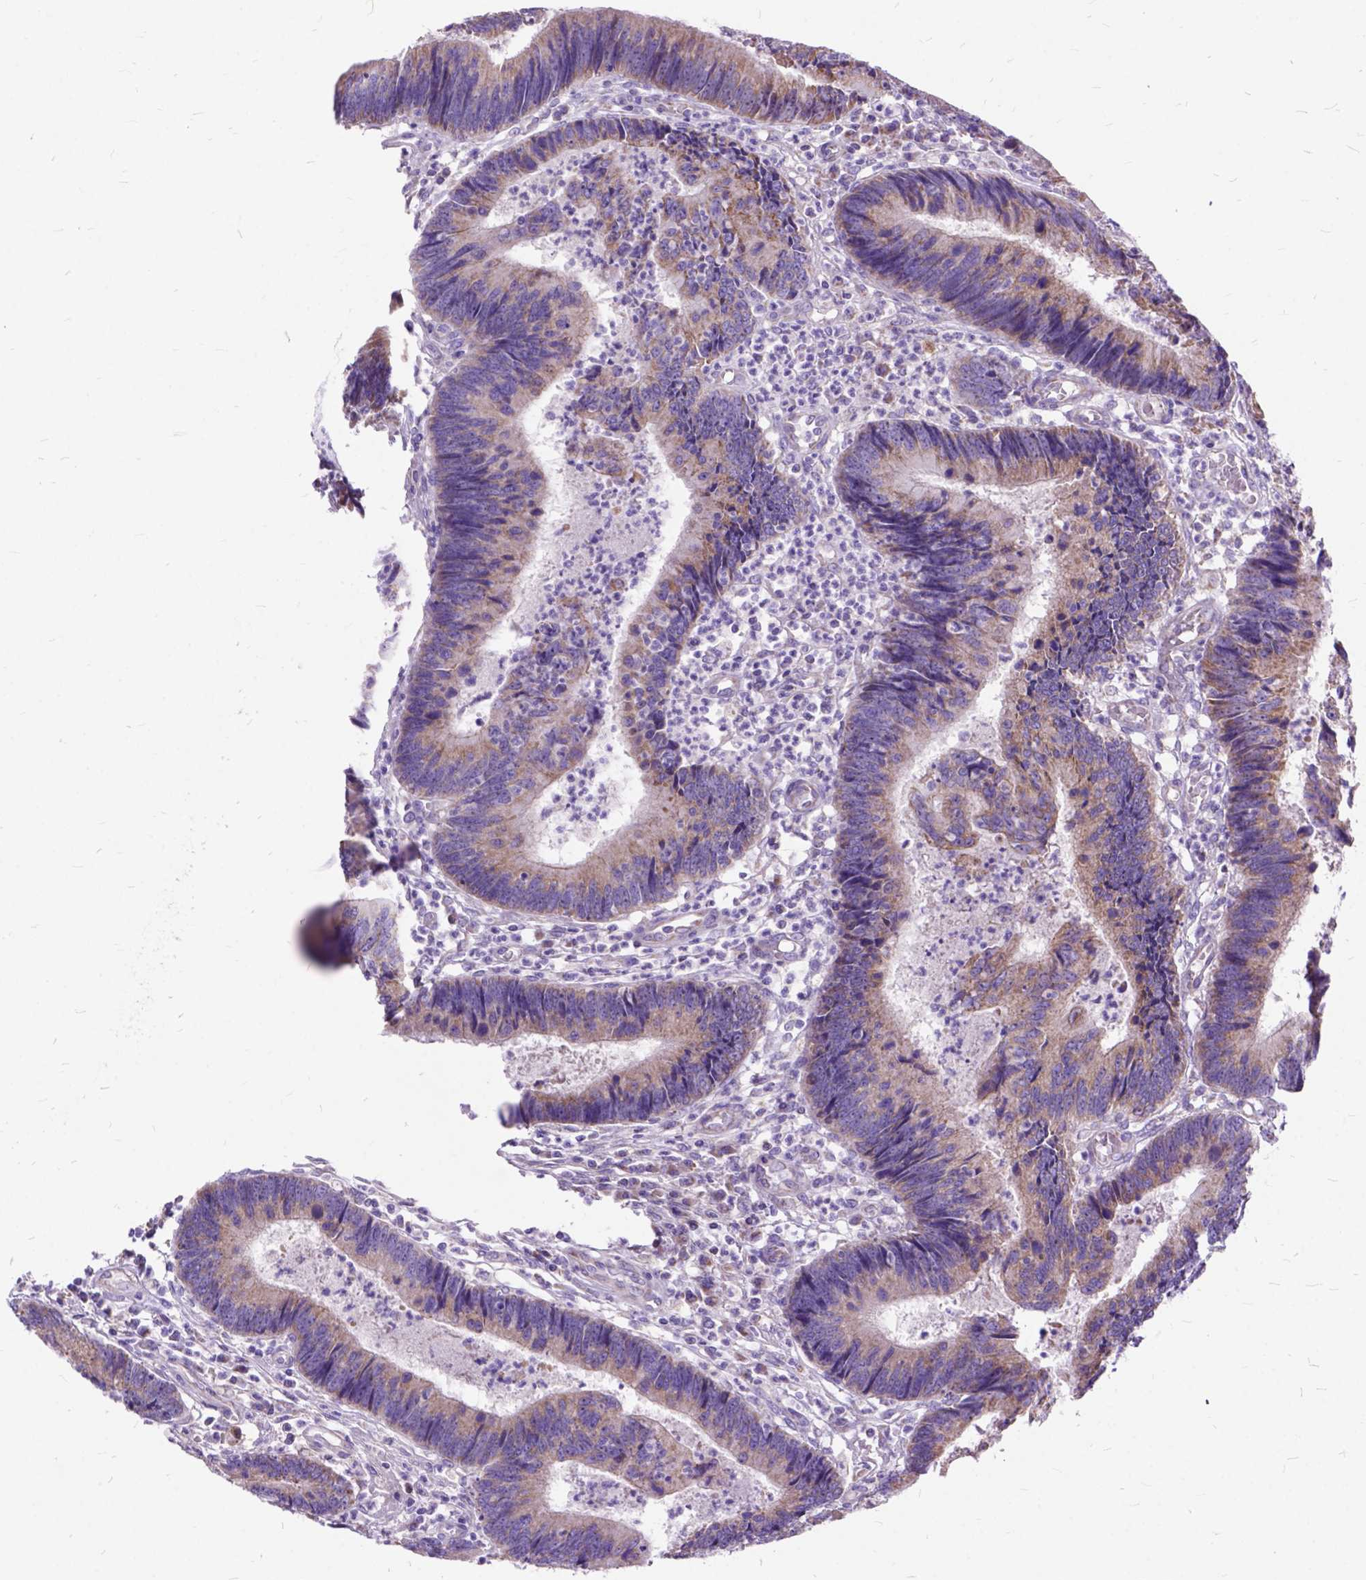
{"staining": {"intensity": "moderate", "quantity": ">75%", "location": "cytoplasmic/membranous"}, "tissue": "colorectal cancer", "cell_type": "Tumor cells", "image_type": "cancer", "snomed": [{"axis": "morphology", "description": "Adenocarcinoma, NOS"}, {"axis": "topography", "description": "Colon"}], "caption": "There is medium levels of moderate cytoplasmic/membranous staining in tumor cells of colorectal adenocarcinoma, as demonstrated by immunohistochemical staining (brown color).", "gene": "CTAG2", "patient": {"sex": "female", "age": 67}}